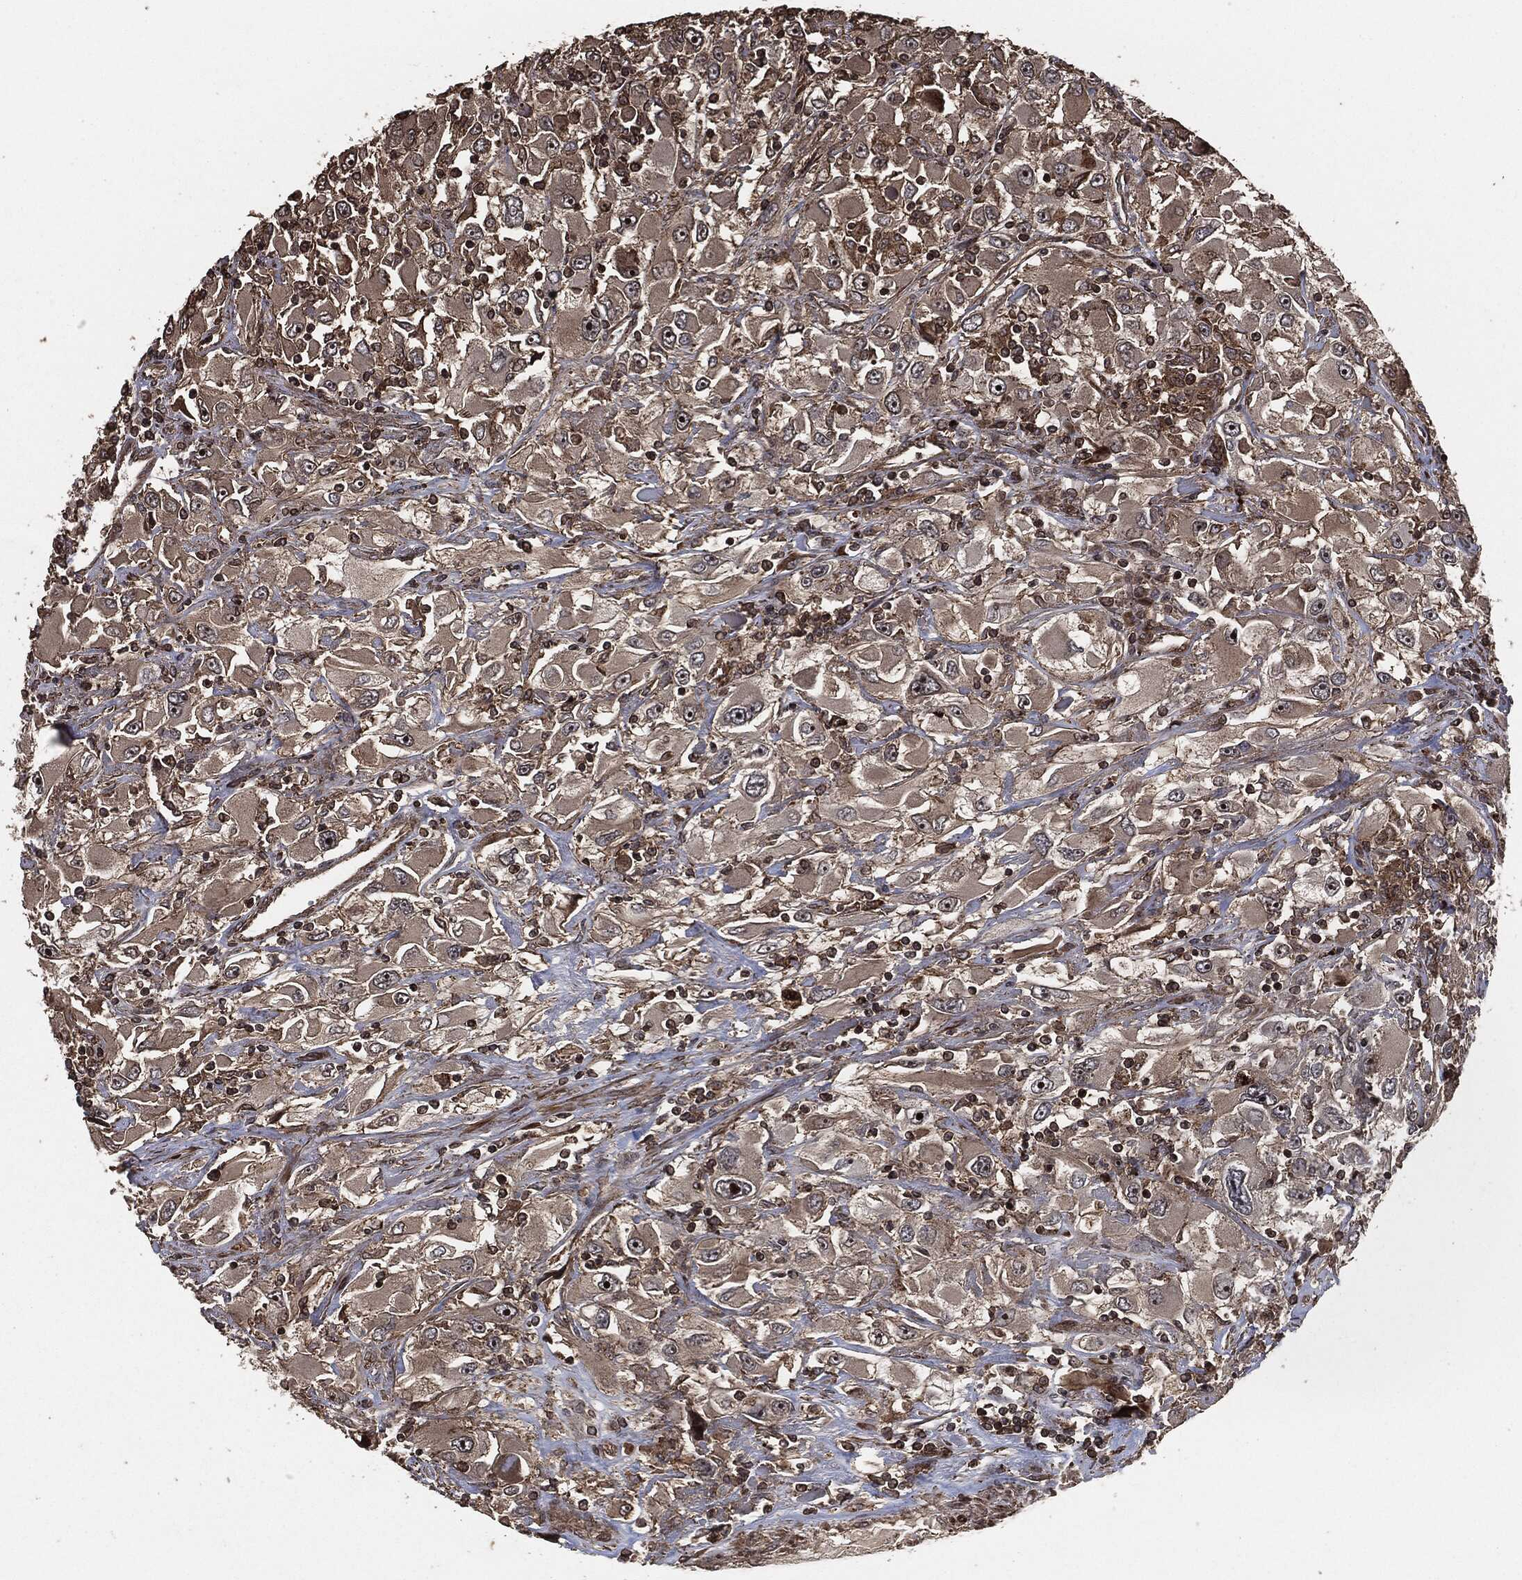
{"staining": {"intensity": "weak", "quantity": "<25%", "location": "cytoplasmic/membranous"}, "tissue": "renal cancer", "cell_type": "Tumor cells", "image_type": "cancer", "snomed": [{"axis": "morphology", "description": "Adenocarcinoma, NOS"}, {"axis": "topography", "description": "Kidney"}], "caption": "DAB (3,3'-diaminobenzidine) immunohistochemical staining of renal cancer (adenocarcinoma) displays no significant staining in tumor cells.", "gene": "IFIT1", "patient": {"sex": "female", "age": 52}}